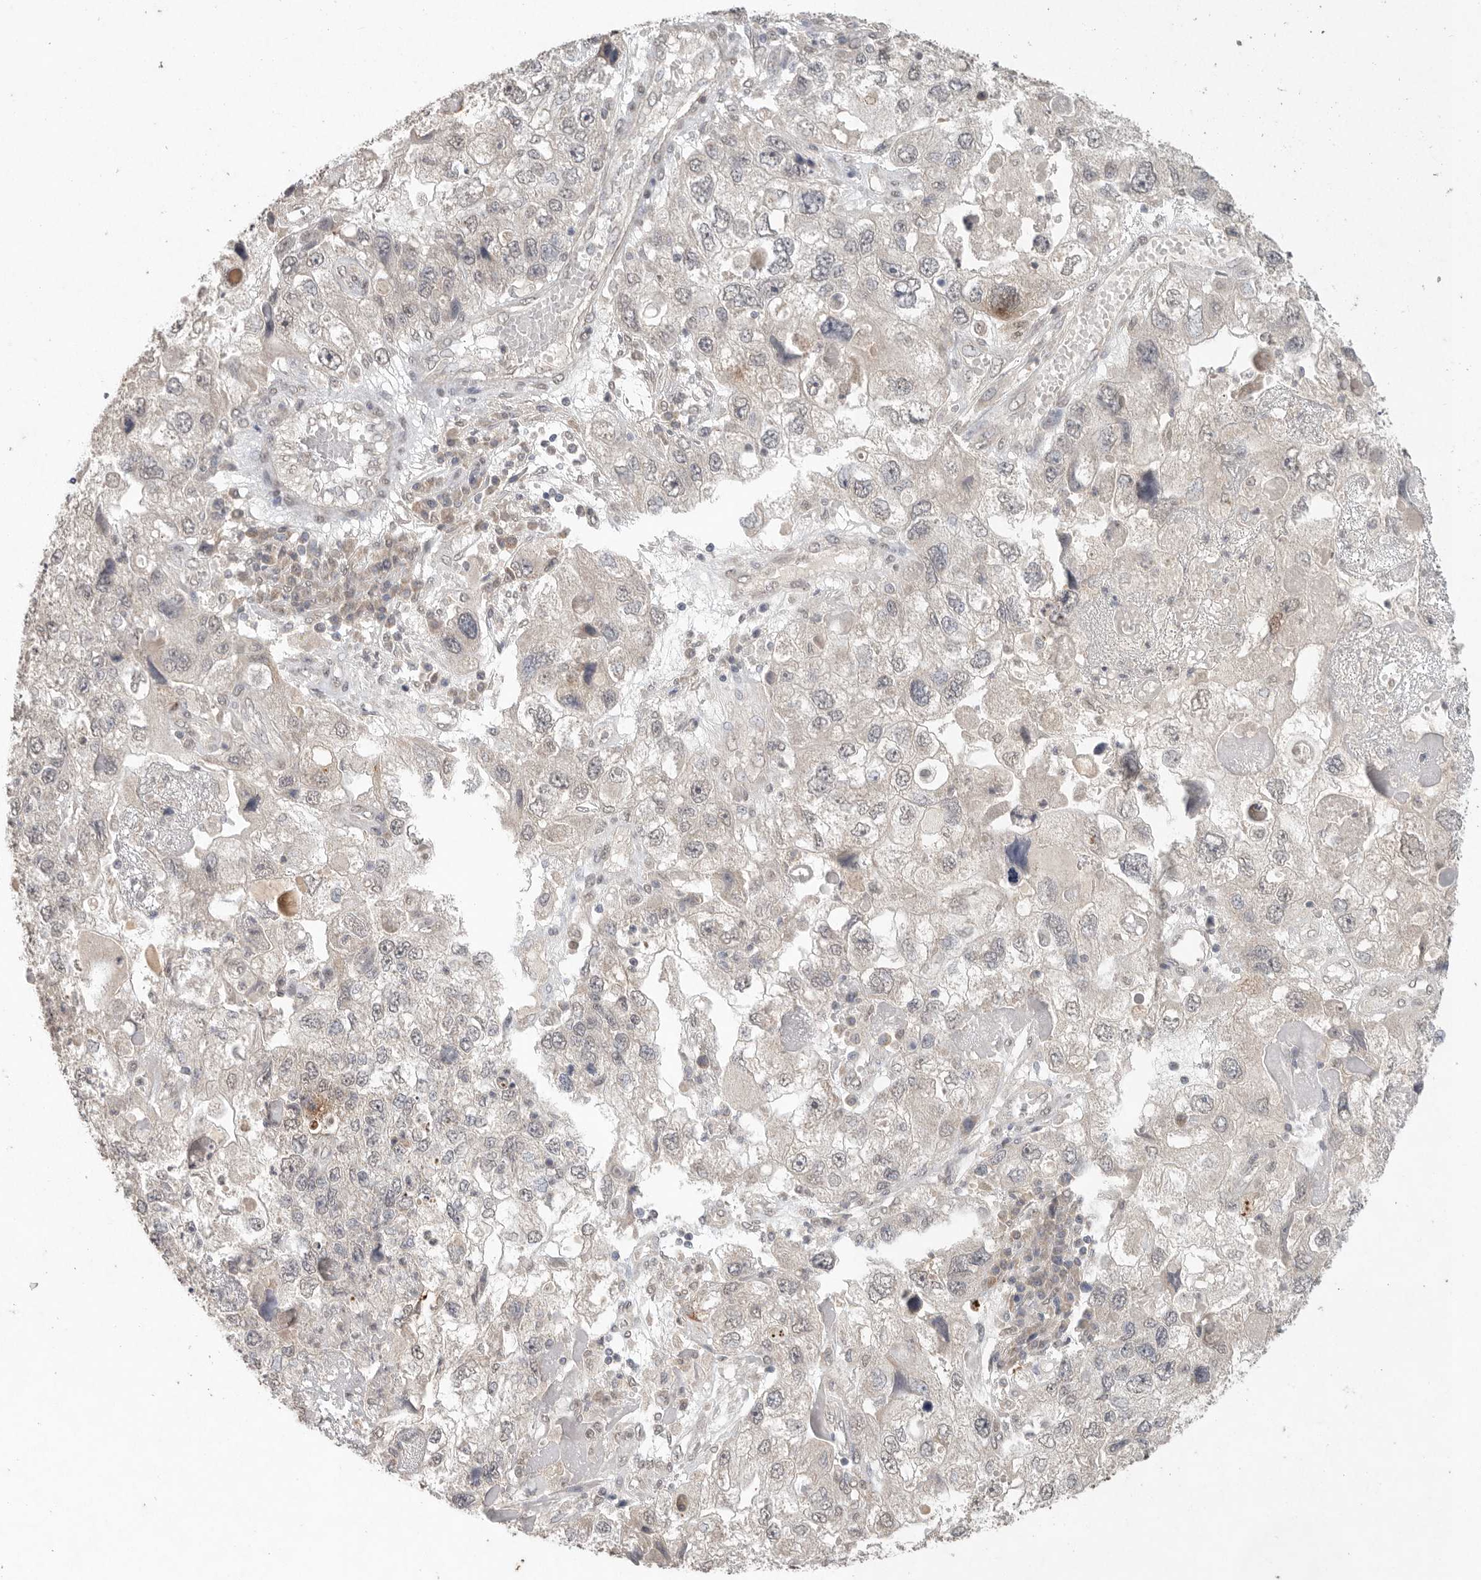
{"staining": {"intensity": "negative", "quantity": "none", "location": "none"}, "tissue": "endometrial cancer", "cell_type": "Tumor cells", "image_type": "cancer", "snomed": [{"axis": "morphology", "description": "Adenocarcinoma, NOS"}, {"axis": "topography", "description": "Endometrium"}], "caption": "DAB (3,3'-diaminobenzidine) immunohistochemical staining of human endometrial cancer (adenocarcinoma) reveals no significant positivity in tumor cells.", "gene": "KLK5", "patient": {"sex": "female", "age": 49}}